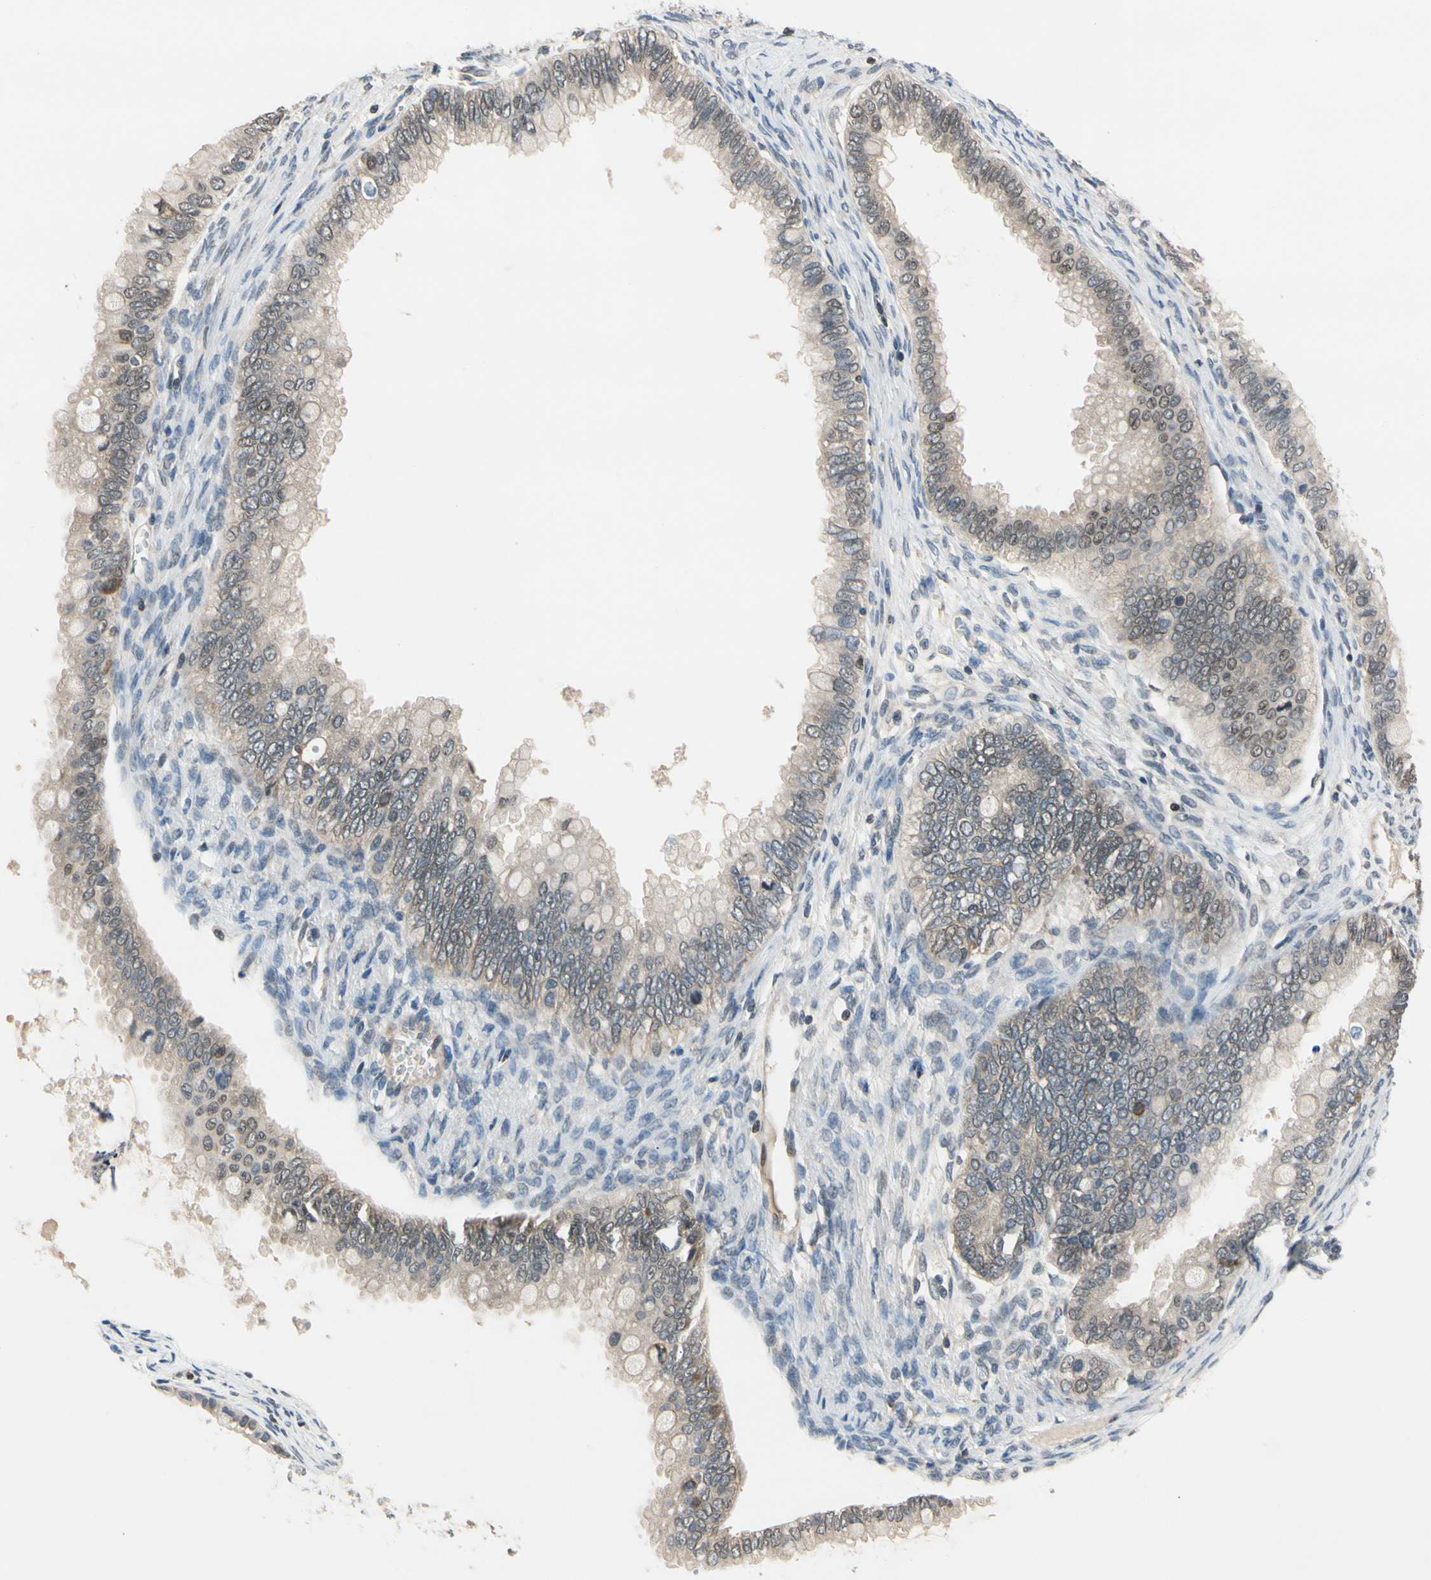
{"staining": {"intensity": "weak", "quantity": "<25%", "location": "cytoplasmic/membranous,nuclear"}, "tissue": "ovarian cancer", "cell_type": "Tumor cells", "image_type": "cancer", "snomed": [{"axis": "morphology", "description": "Cystadenocarcinoma, mucinous, NOS"}, {"axis": "topography", "description": "Ovary"}], "caption": "Immunohistochemistry micrograph of ovarian cancer (mucinous cystadenocarcinoma) stained for a protein (brown), which displays no expression in tumor cells. The staining was performed using DAB to visualize the protein expression in brown, while the nuclei were stained in blue with hematoxylin (Magnification: 20x).", "gene": "NFATC2", "patient": {"sex": "female", "age": 80}}